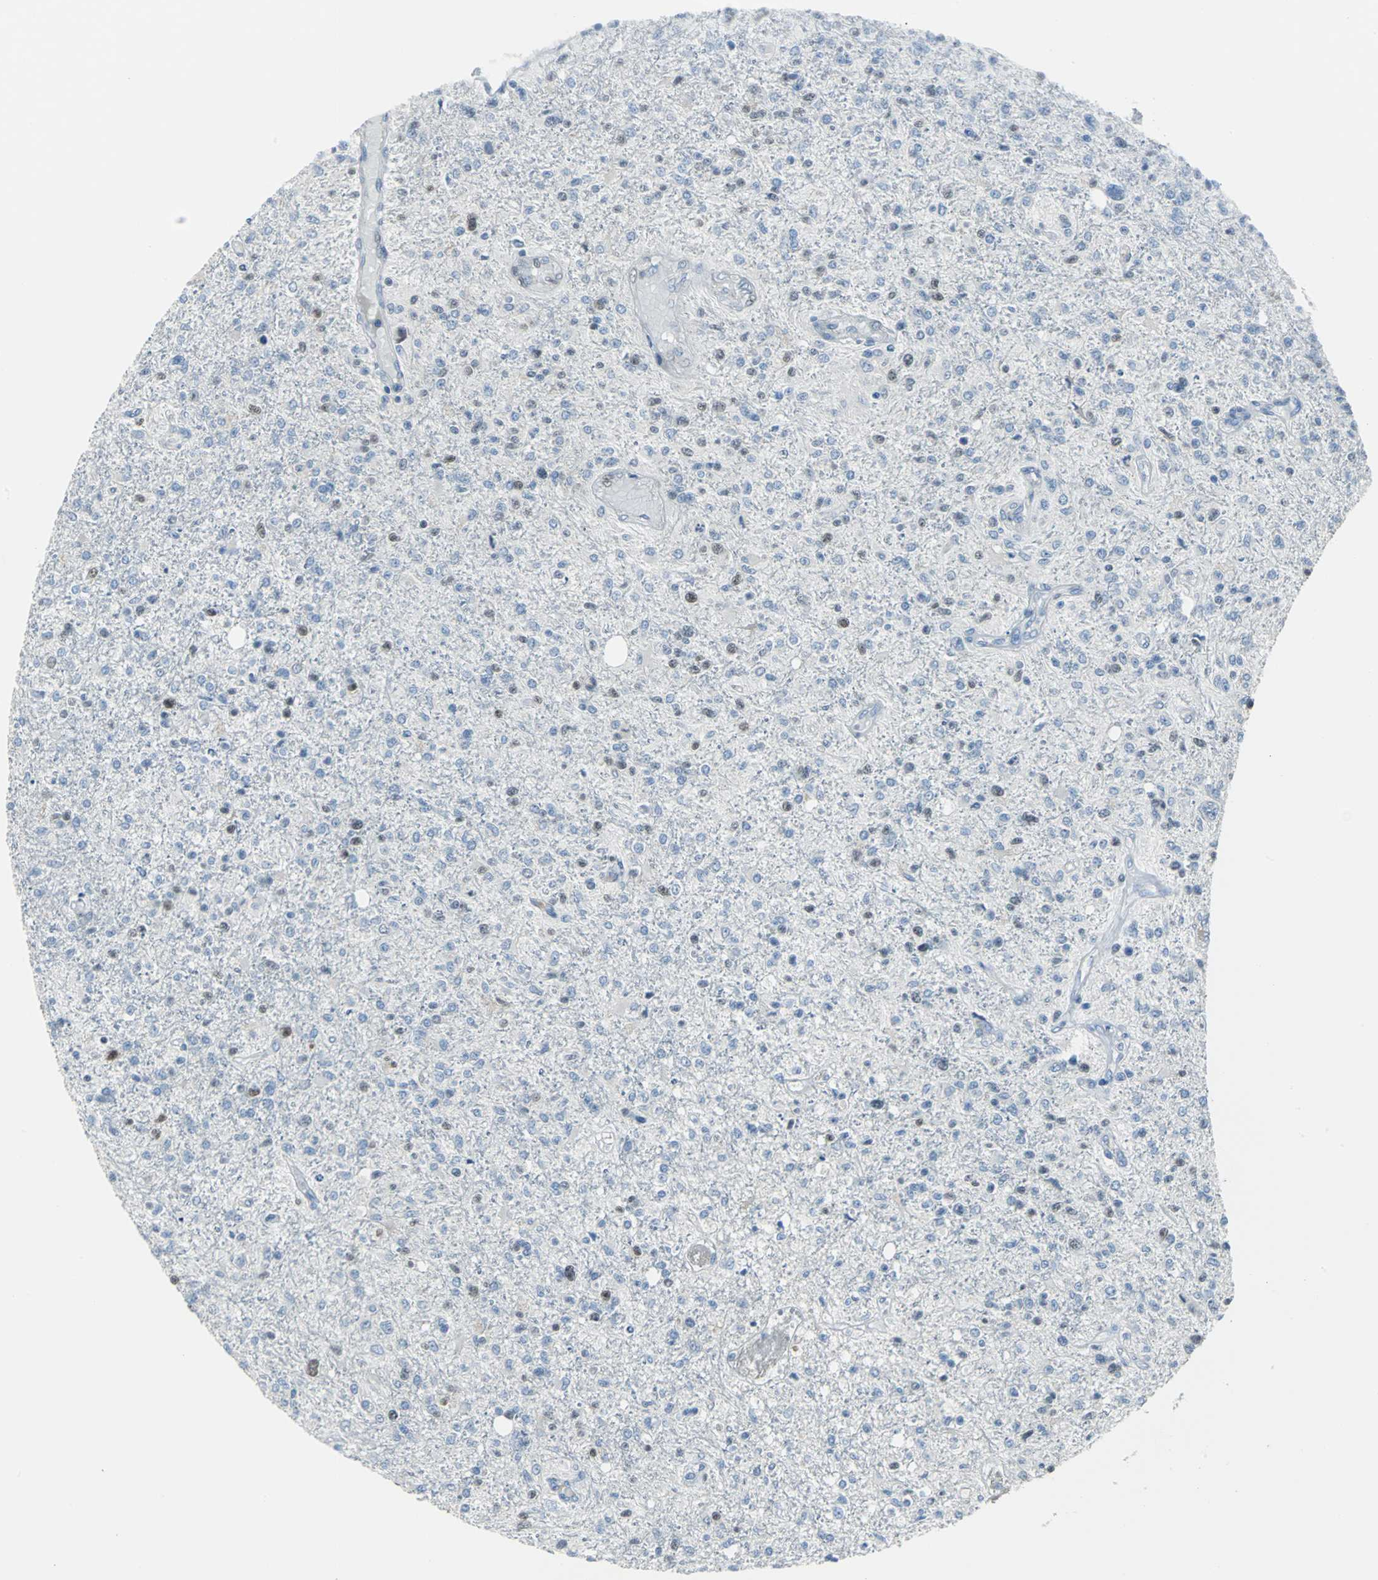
{"staining": {"intensity": "moderate", "quantity": "<25%", "location": "nuclear"}, "tissue": "glioma", "cell_type": "Tumor cells", "image_type": "cancer", "snomed": [{"axis": "morphology", "description": "Glioma, malignant, High grade"}, {"axis": "topography", "description": "Cerebral cortex"}], "caption": "Moderate nuclear protein staining is identified in about <25% of tumor cells in glioma. The protein of interest is shown in brown color, while the nuclei are stained blue.", "gene": "MCM3", "patient": {"sex": "male", "age": 76}}